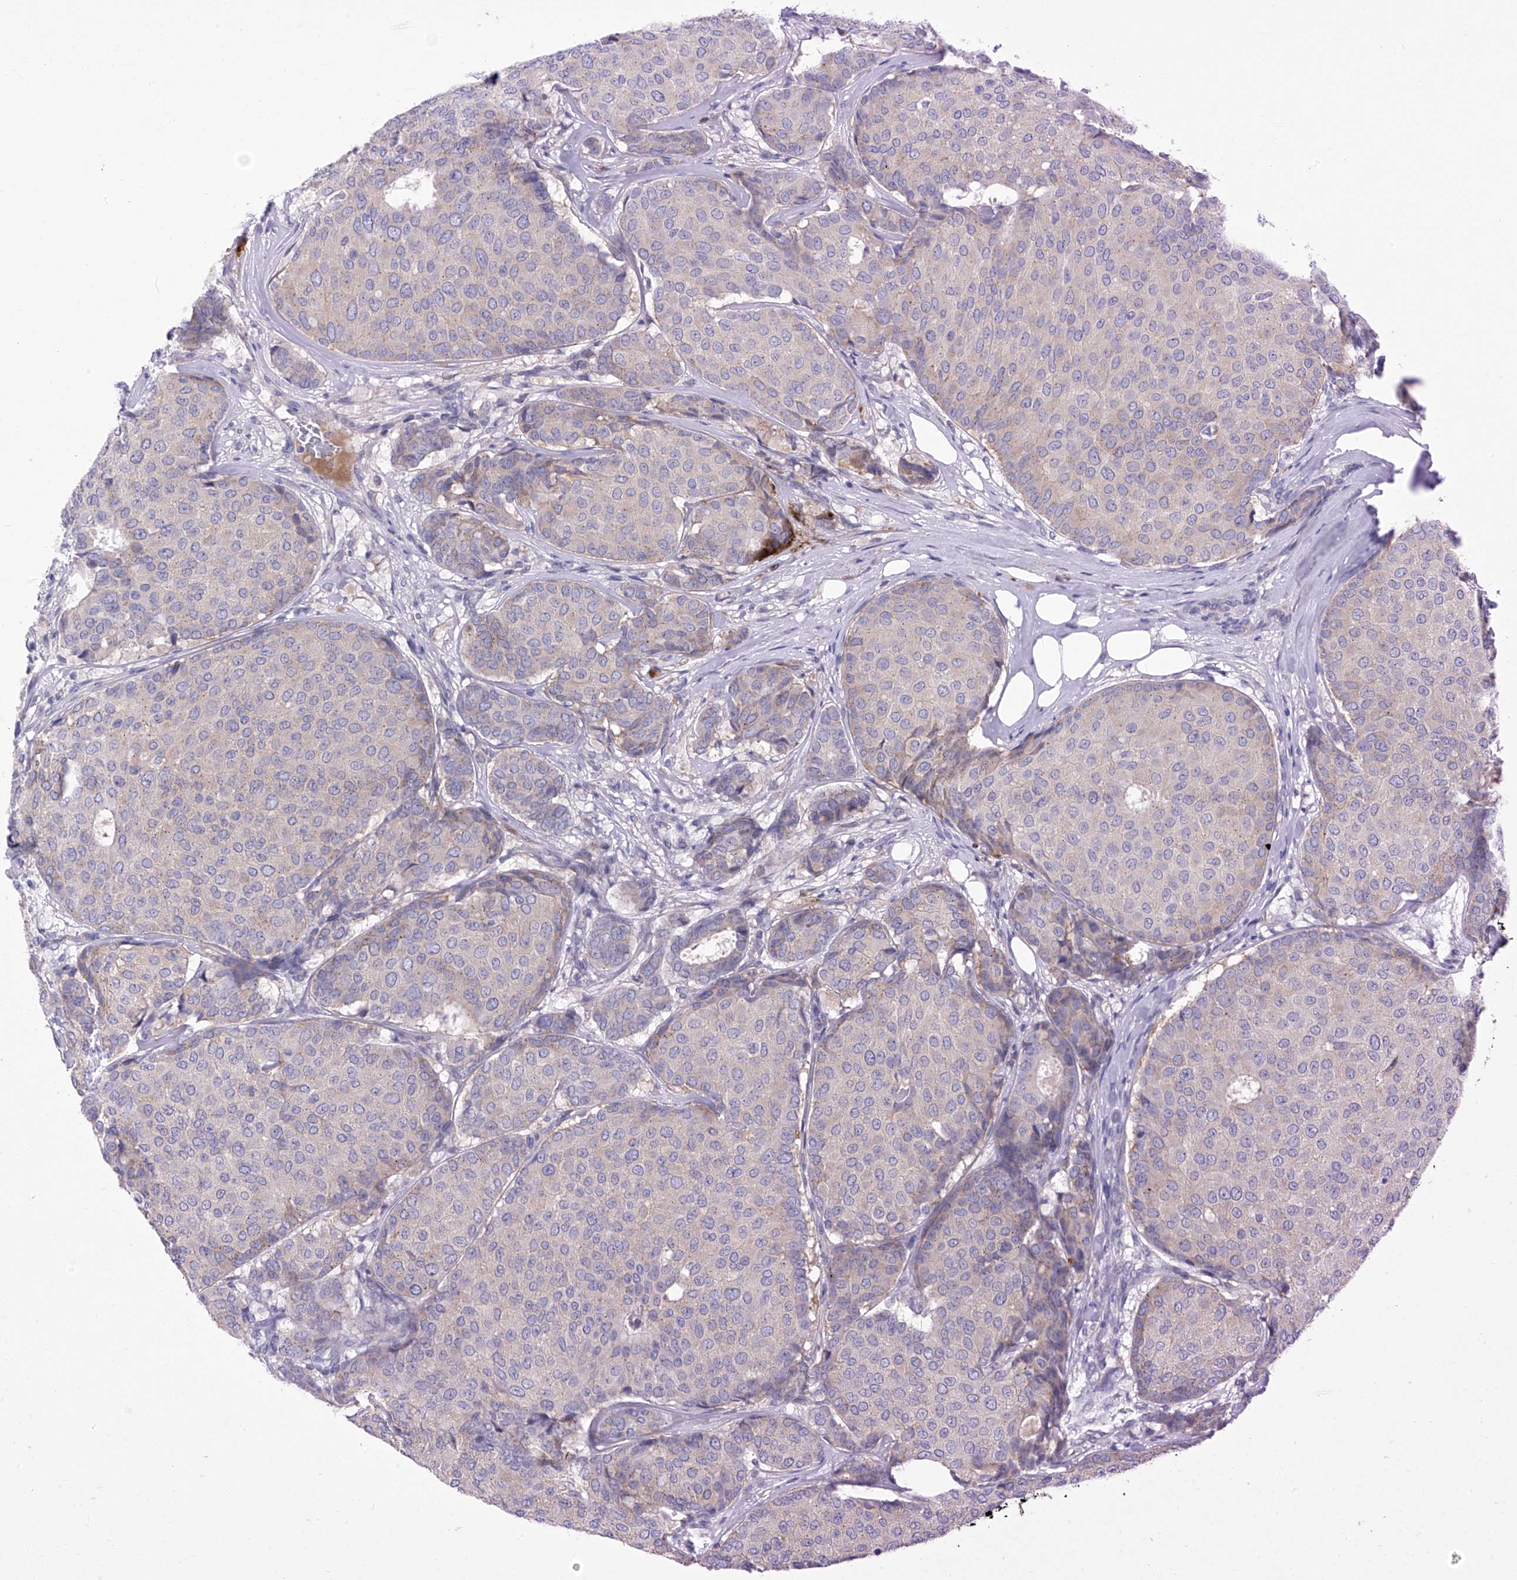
{"staining": {"intensity": "negative", "quantity": "none", "location": "none"}, "tissue": "breast cancer", "cell_type": "Tumor cells", "image_type": "cancer", "snomed": [{"axis": "morphology", "description": "Duct carcinoma"}, {"axis": "topography", "description": "Breast"}], "caption": "Immunohistochemical staining of breast cancer exhibits no significant staining in tumor cells. The staining is performed using DAB brown chromogen with nuclei counter-stained in using hematoxylin.", "gene": "SLCO4A1", "patient": {"sex": "female", "age": 75}}